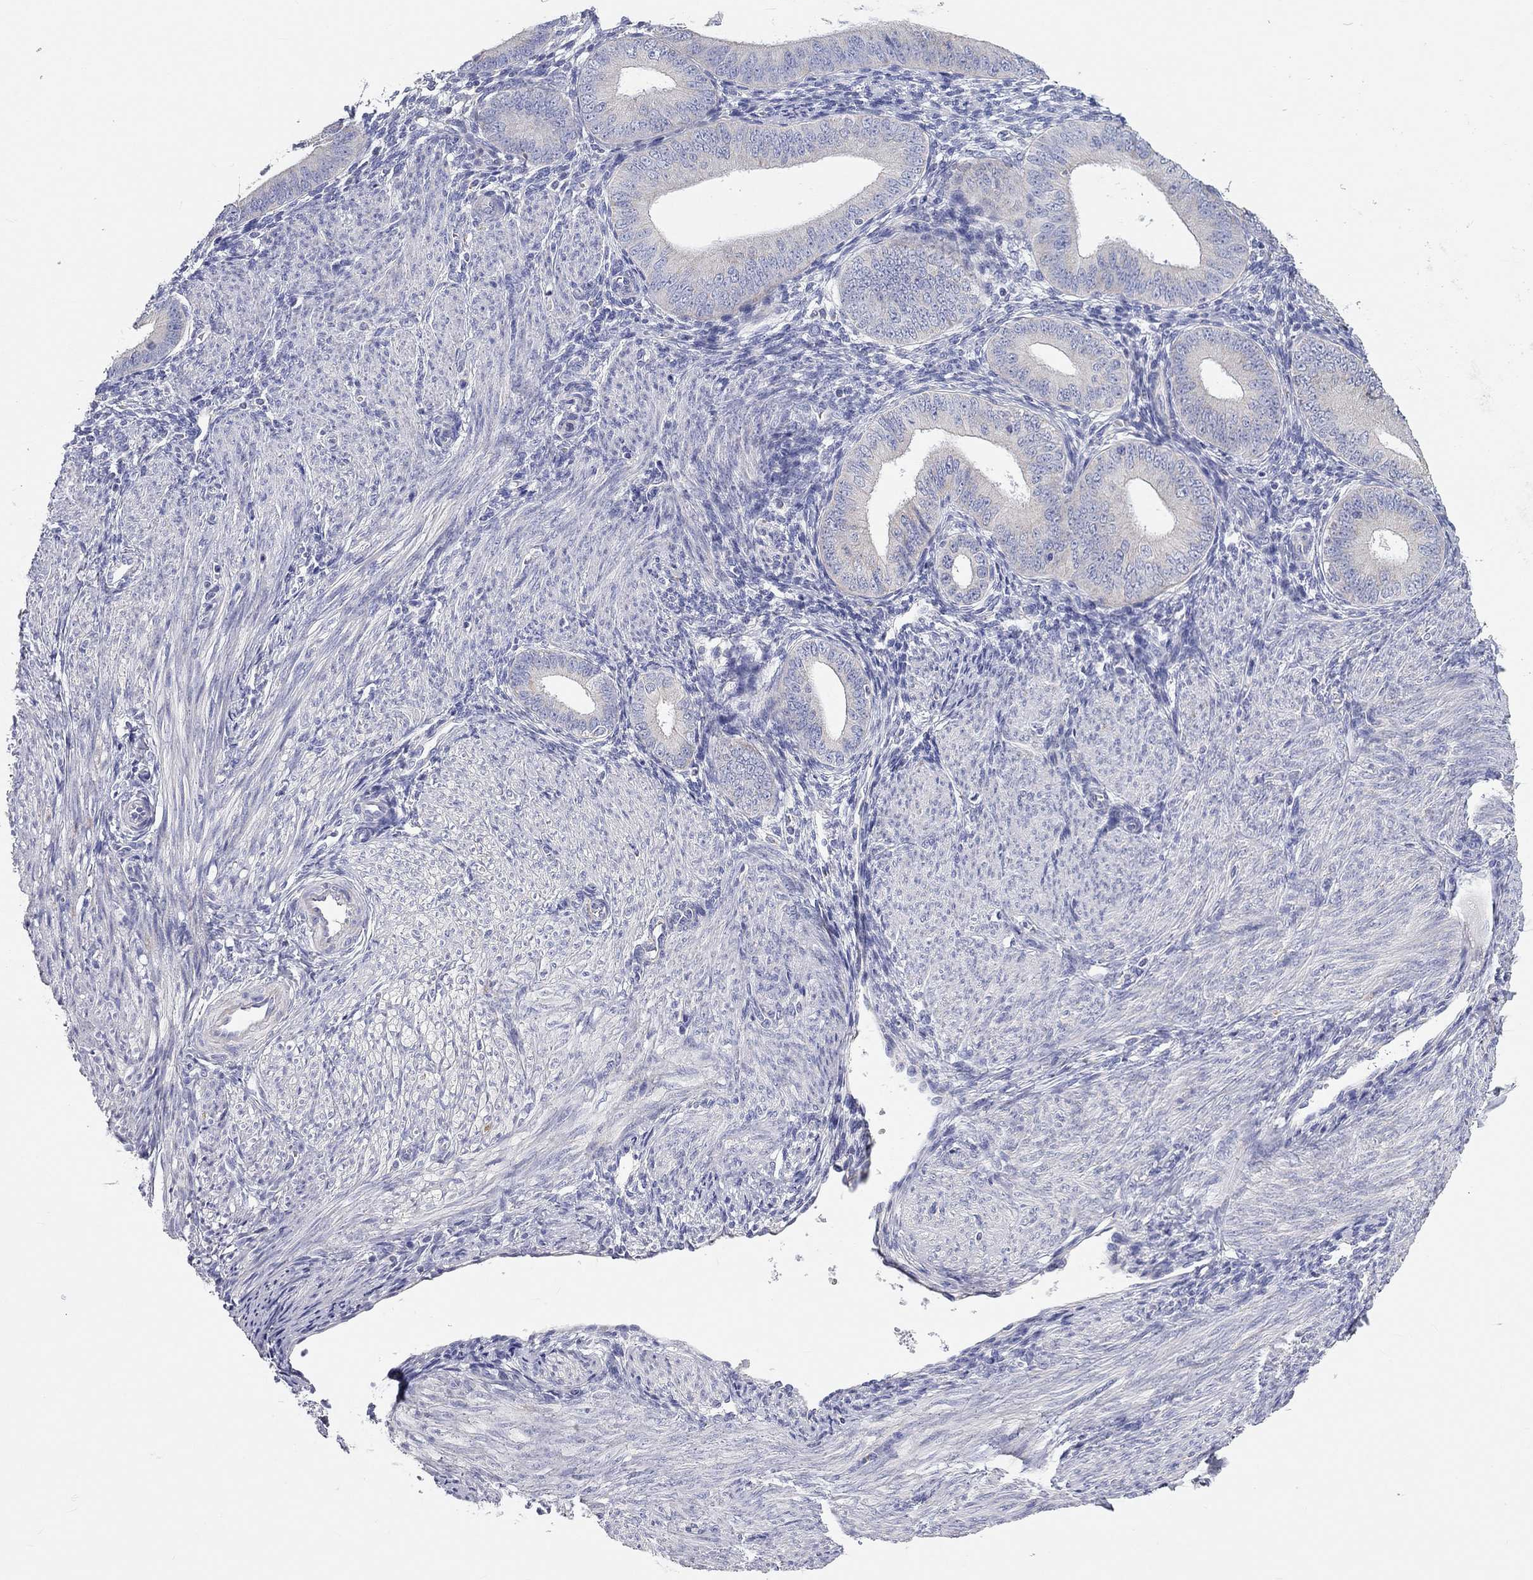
{"staining": {"intensity": "negative", "quantity": "none", "location": "none"}, "tissue": "endometrium", "cell_type": "Cells in endometrial stroma", "image_type": "normal", "snomed": [{"axis": "morphology", "description": "Normal tissue, NOS"}, {"axis": "topography", "description": "Endometrium"}], "caption": "High magnification brightfield microscopy of normal endometrium stained with DAB (3,3'-diaminobenzidine) (brown) and counterstained with hematoxylin (blue): cells in endometrial stroma show no significant expression.", "gene": "RCAN1", "patient": {"sex": "female", "age": 39}}